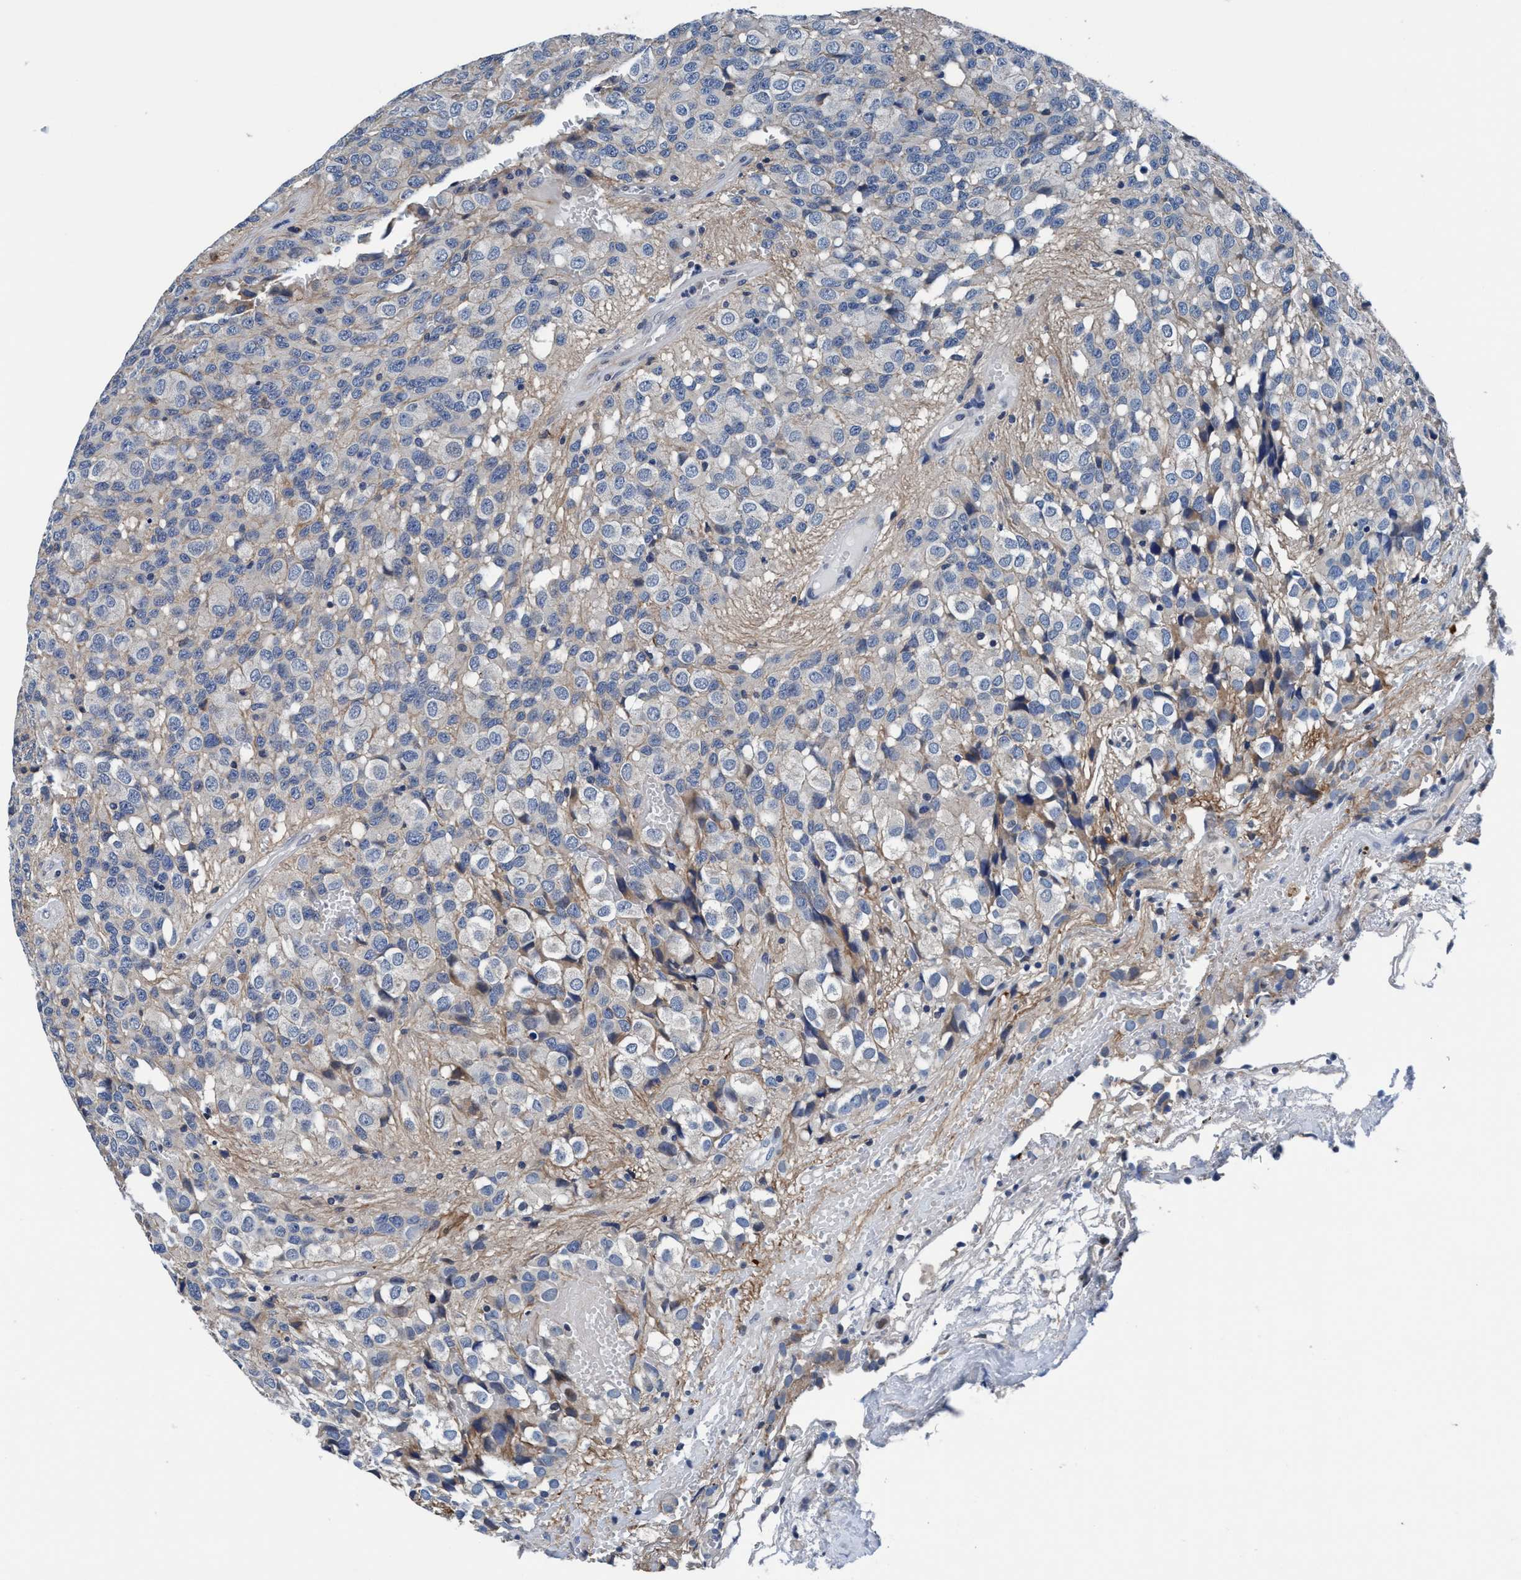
{"staining": {"intensity": "negative", "quantity": "none", "location": "none"}, "tissue": "glioma", "cell_type": "Tumor cells", "image_type": "cancer", "snomed": [{"axis": "morphology", "description": "Glioma, malignant, High grade"}, {"axis": "topography", "description": "Brain"}], "caption": "The micrograph displays no significant positivity in tumor cells of glioma.", "gene": "TMEM94", "patient": {"sex": "male", "age": 32}}